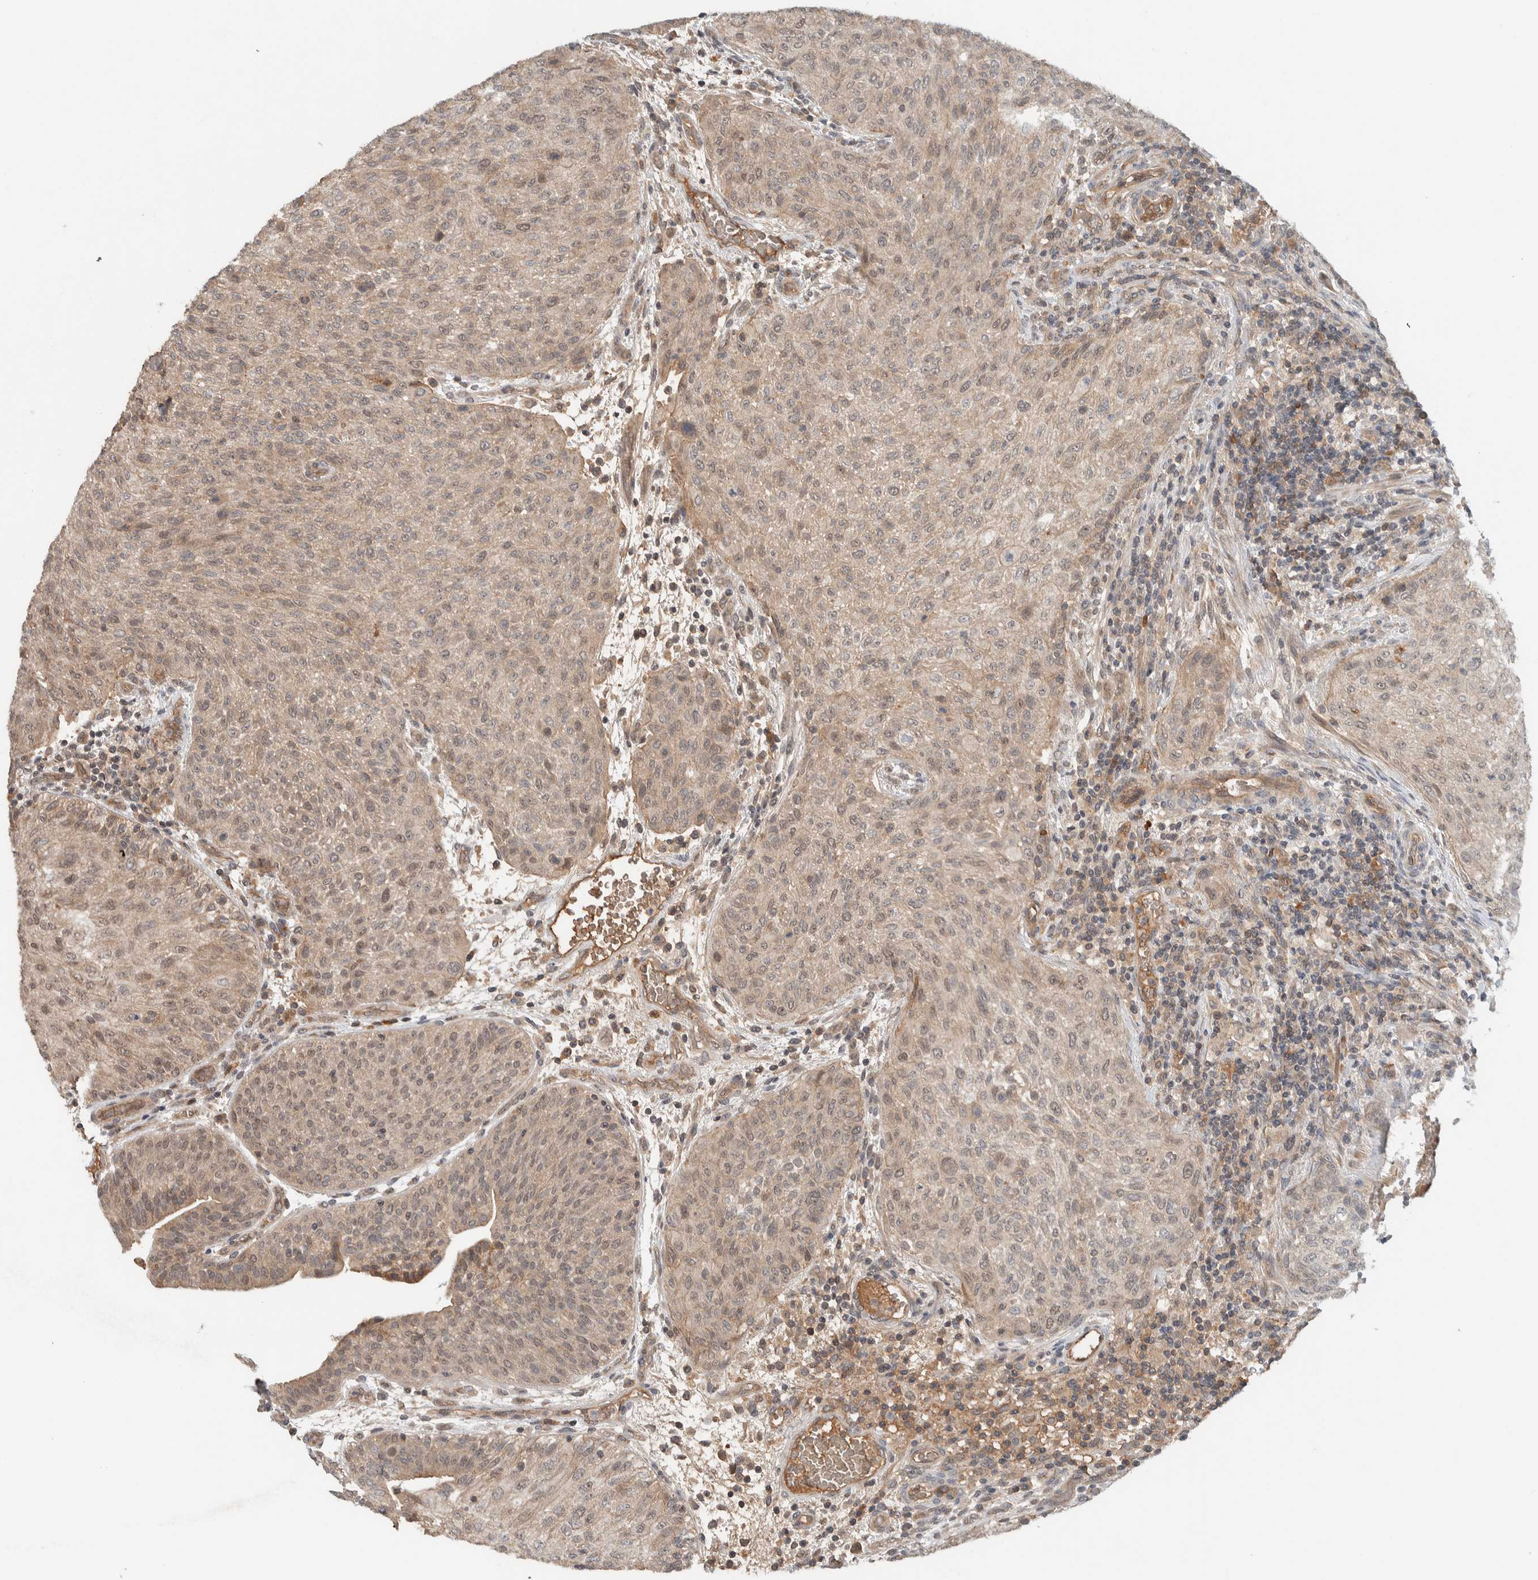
{"staining": {"intensity": "weak", "quantity": "25%-75%", "location": "cytoplasmic/membranous"}, "tissue": "urothelial cancer", "cell_type": "Tumor cells", "image_type": "cancer", "snomed": [{"axis": "morphology", "description": "Urothelial carcinoma, Low grade"}, {"axis": "morphology", "description": "Urothelial carcinoma, High grade"}, {"axis": "topography", "description": "Urinary bladder"}], "caption": "Human urothelial cancer stained with a protein marker reveals weak staining in tumor cells.", "gene": "ARMC7", "patient": {"sex": "male", "age": 35}}